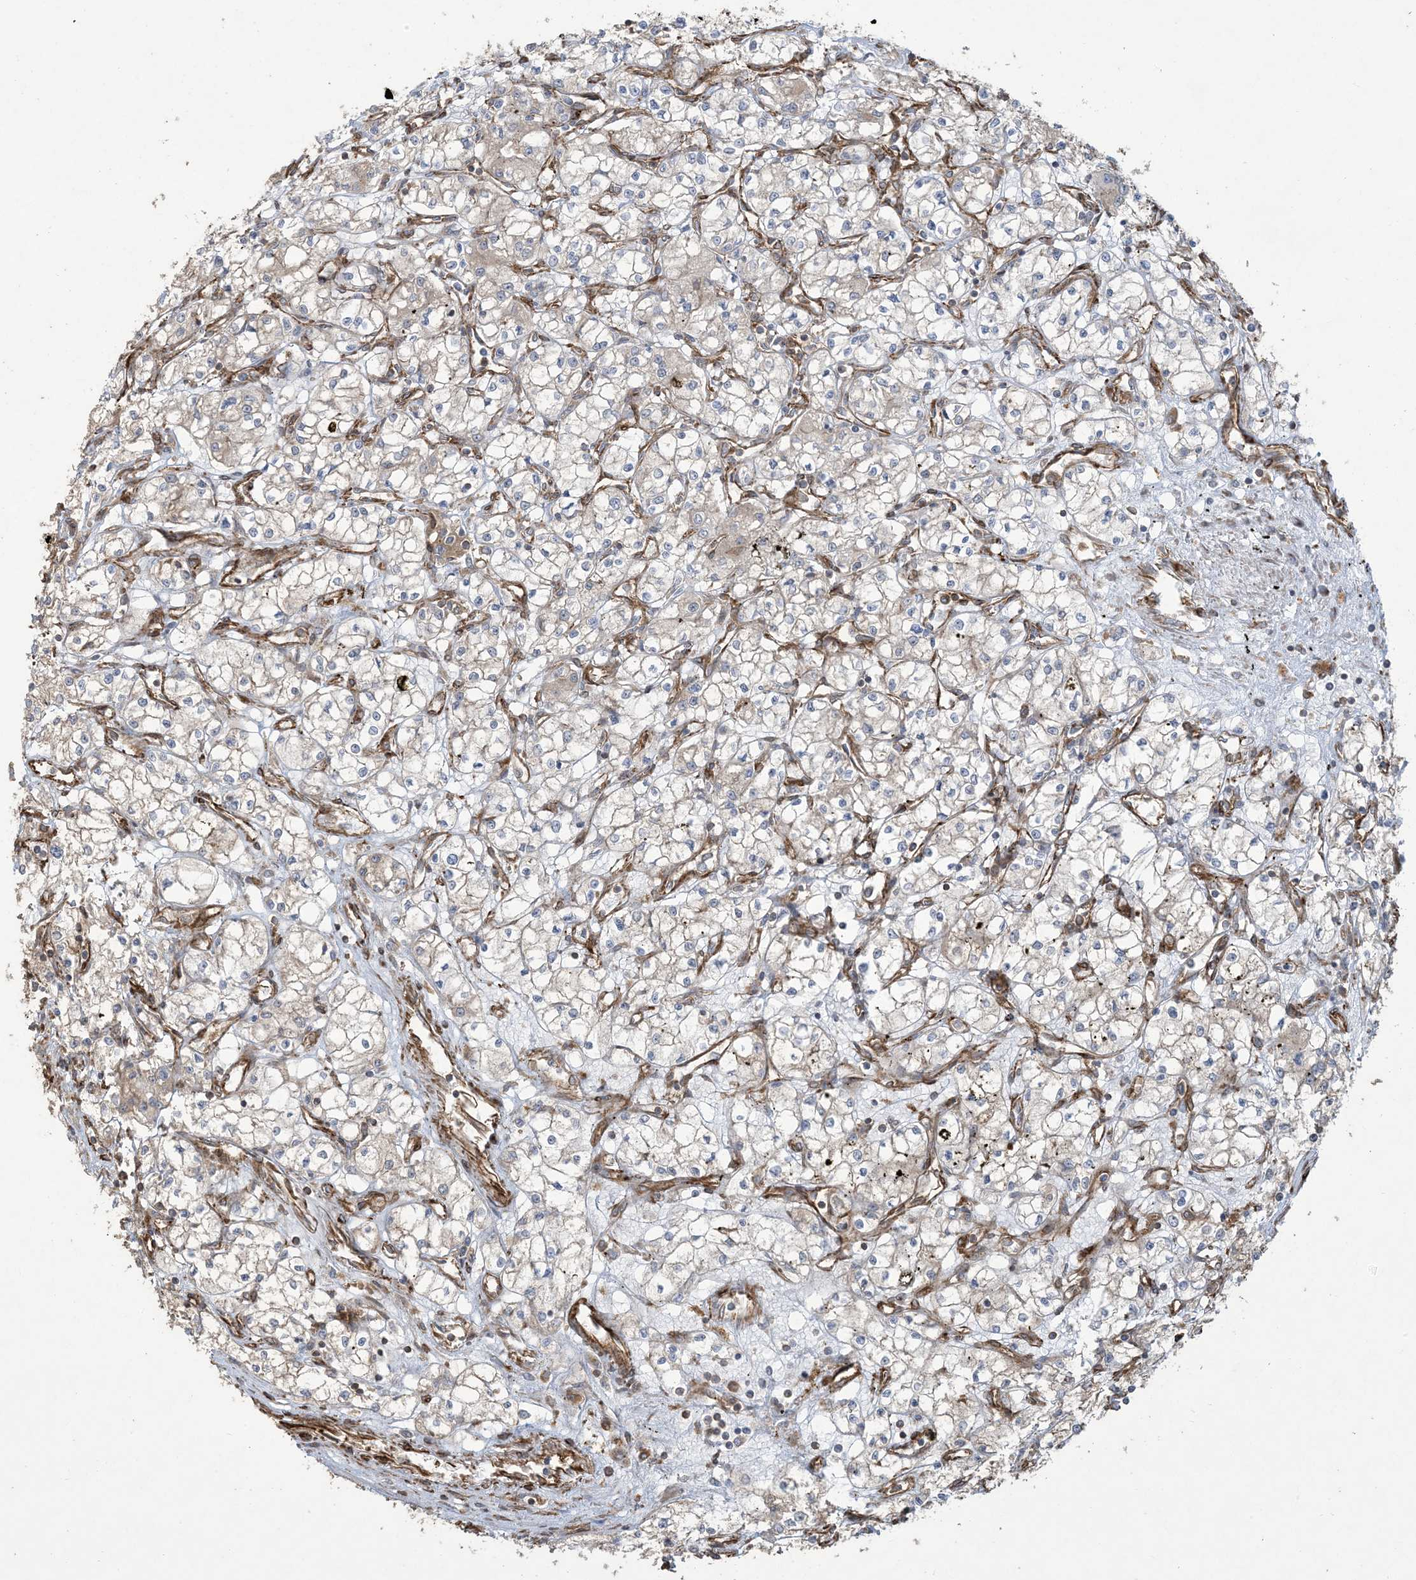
{"staining": {"intensity": "negative", "quantity": "none", "location": "none"}, "tissue": "renal cancer", "cell_type": "Tumor cells", "image_type": "cancer", "snomed": [{"axis": "morphology", "description": "Adenocarcinoma, NOS"}, {"axis": "topography", "description": "Kidney"}], "caption": "Immunohistochemical staining of adenocarcinoma (renal) exhibits no significant expression in tumor cells.", "gene": "KLHL18", "patient": {"sex": "male", "age": 59}}